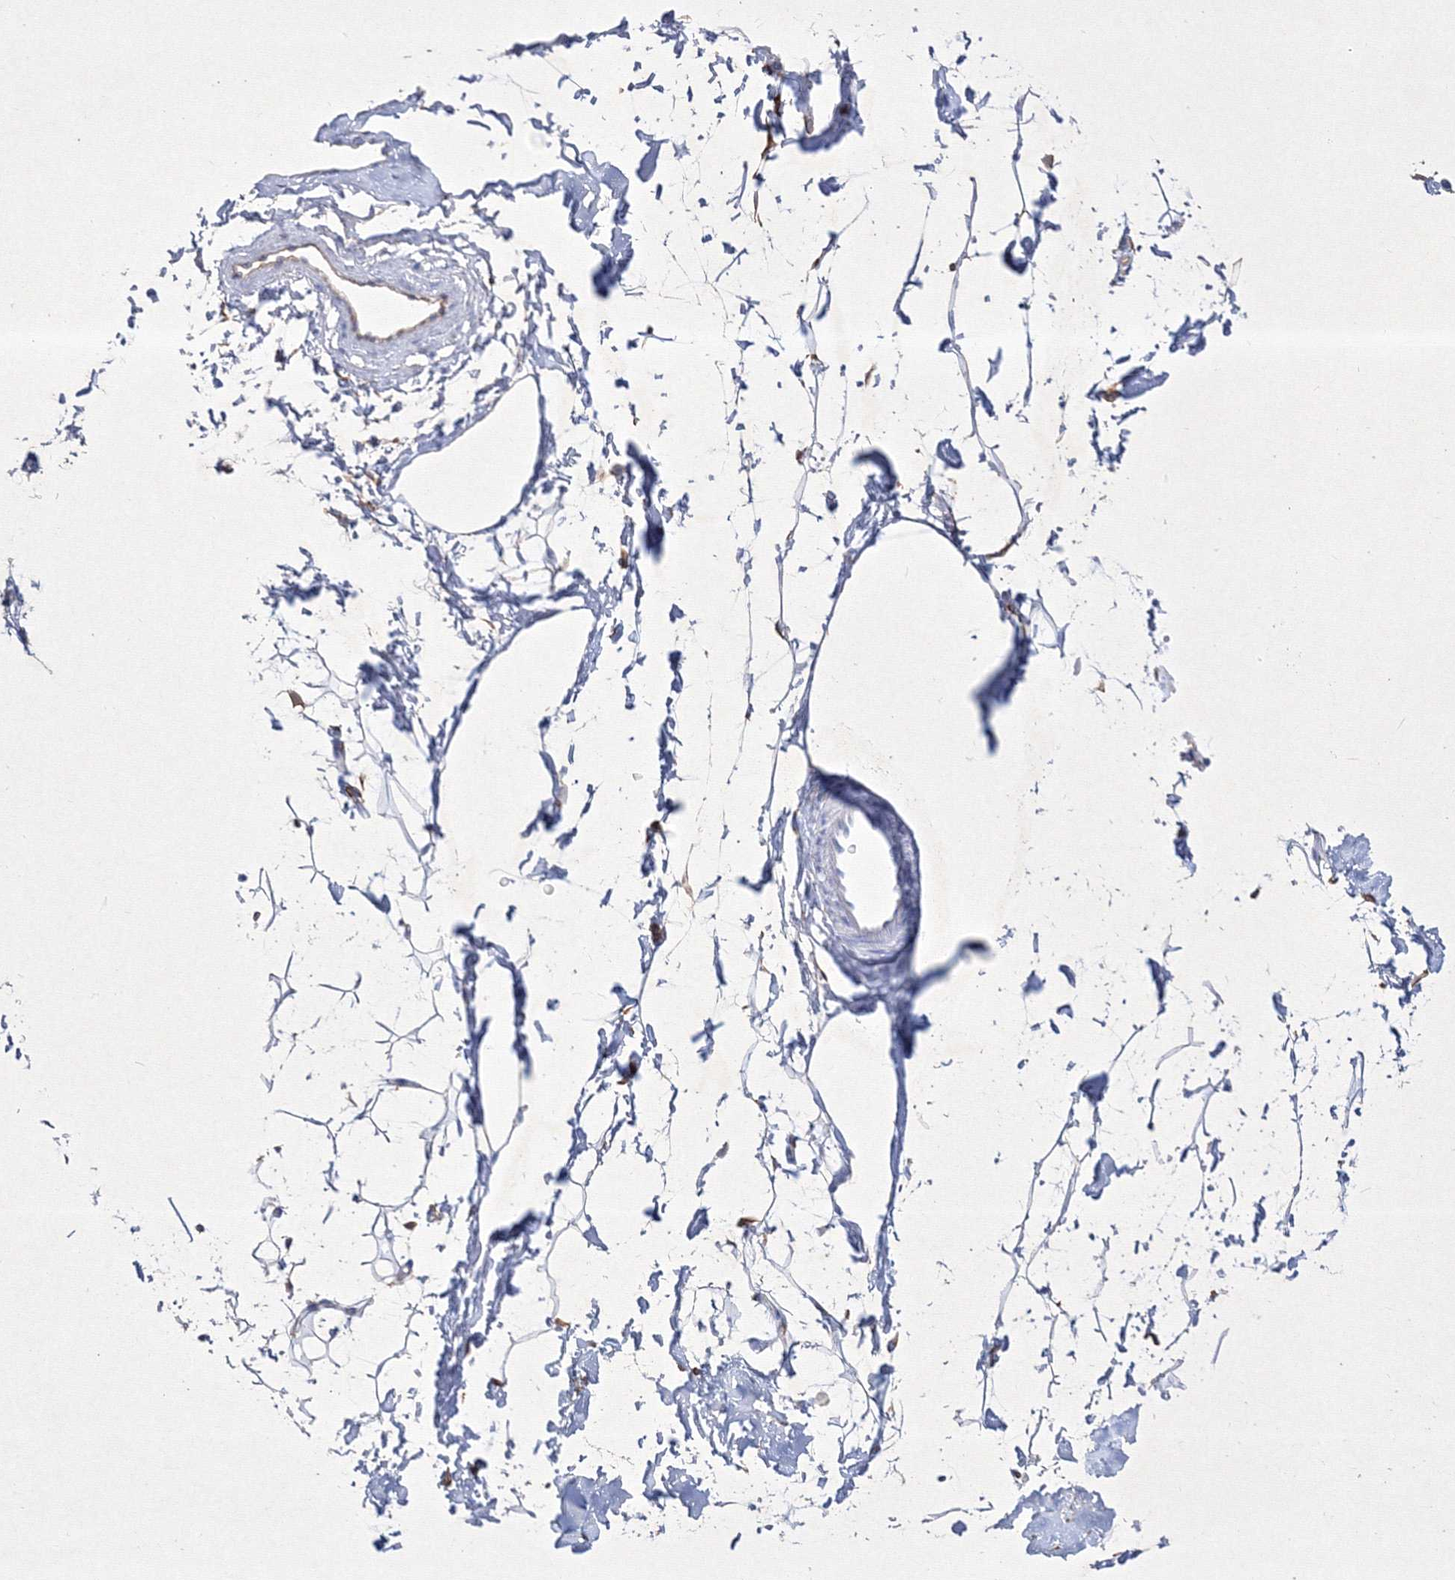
{"staining": {"intensity": "negative", "quantity": "none", "location": "none"}, "tissue": "adipose tissue", "cell_type": "Adipocytes", "image_type": "normal", "snomed": [{"axis": "morphology", "description": "Normal tissue, NOS"}, {"axis": "topography", "description": "Breast"}], "caption": "An IHC photomicrograph of normal adipose tissue is shown. There is no staining in adipocytes of adipose tissue. The staining is performed using DAB brown chromogen with nuclei counter-stained in using hematoxylin.", "gene": "TMEM139", "patient": {"sex": "female", "age": 23}}